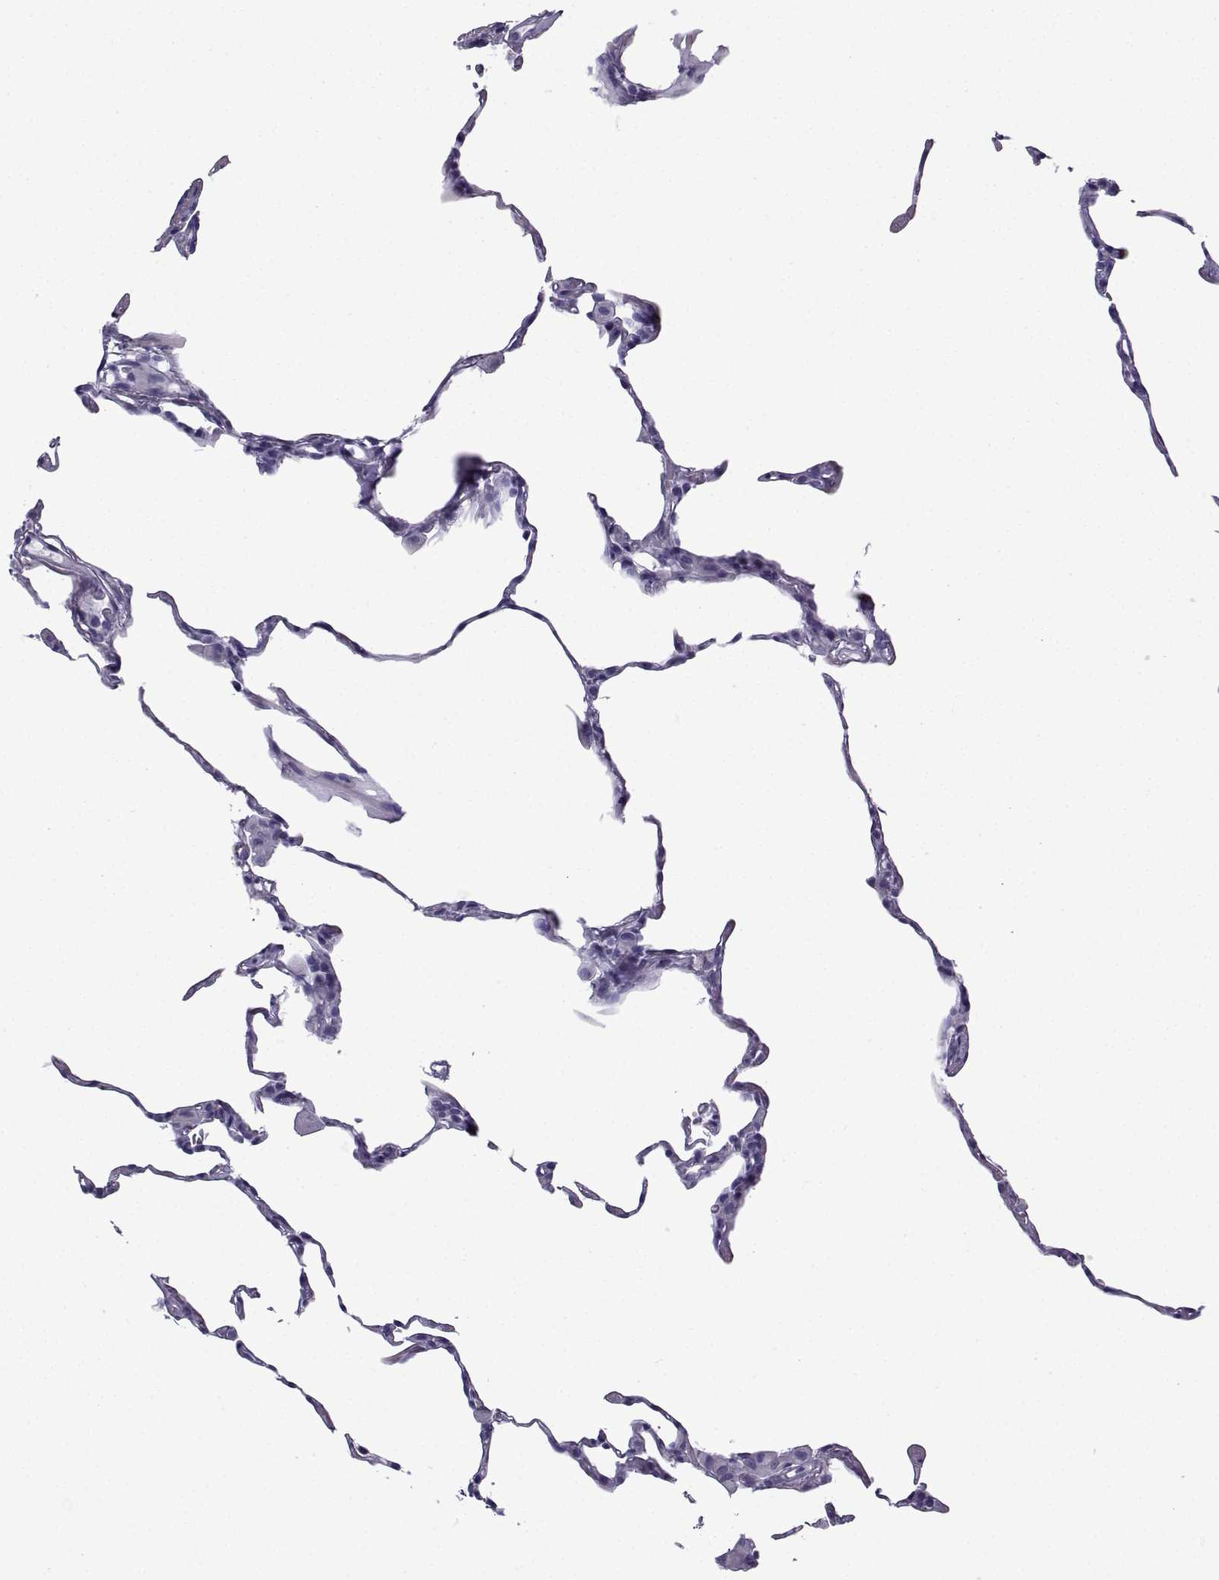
{"staining": {"intensity": "negative", "quantity": "none", "location": "none"}, "tissue": "lung", "cell_type": "Alveolar cells", "image_type": "normal", "snomed": [{"axis": "morphology", "description": "Normal tissue, NOS"}, {"axis": "topography", "description": "Lung"}], "caption": "The image shows no staining of alveolar cells in unremarkable lung.", "gene": "KCNF1", "patient": {"sex": "female", "age": 57}}